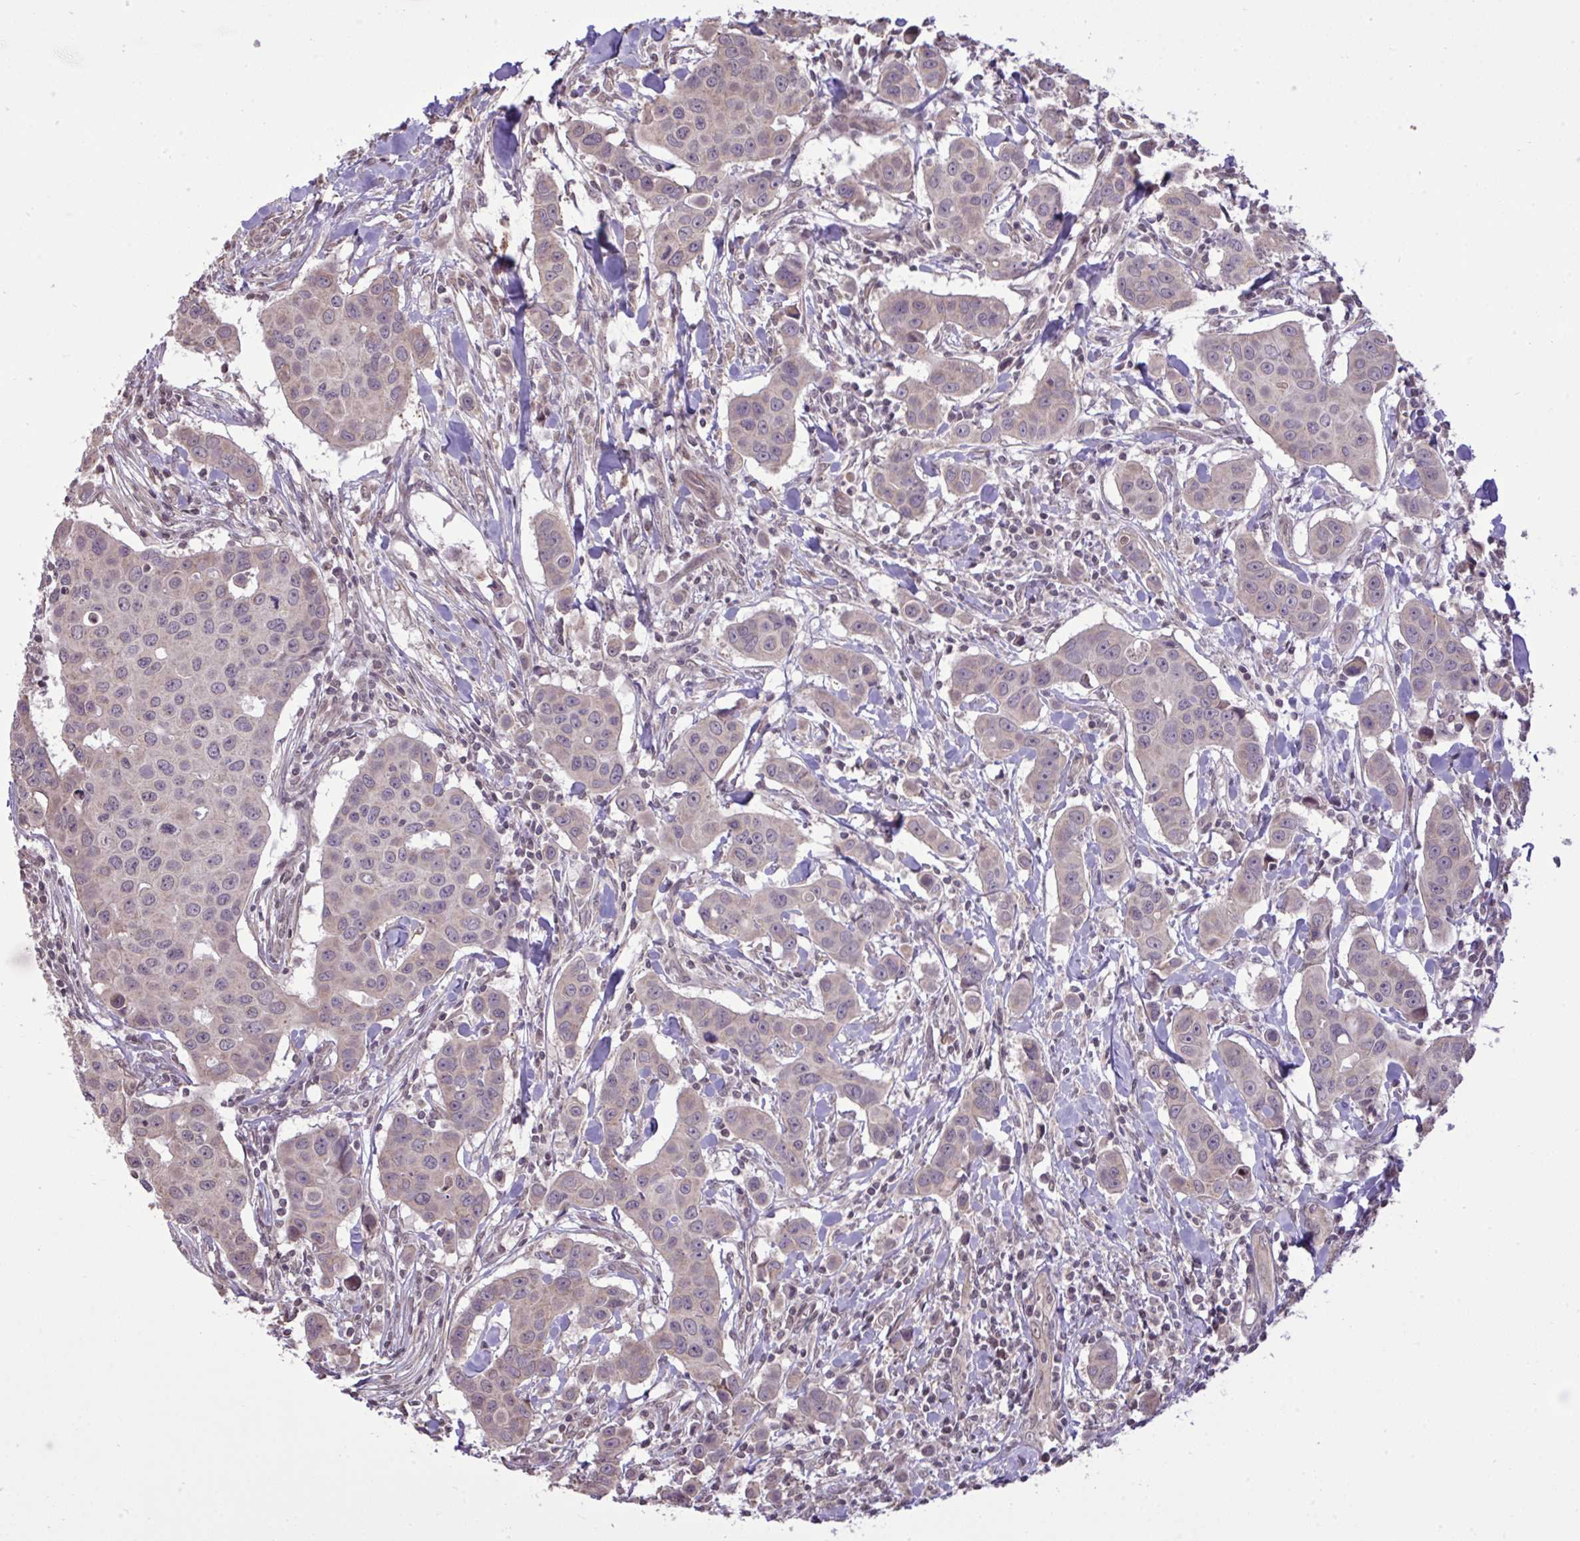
{"staining": {"intensity": "weak", "quantity": "<25%", "location": "cytoplasmic/membranous"}, "tissue": "breast cancer", "cell_type": "Tumor cells", "image_type": "cancer", "snomed": [{"axis": "morphology", "description": "Duct carcinoma"}, {"axis": "topography", "description": "Breast"}], "caption": "An immunohistochemistry micrograph of breast infiltrating ductal carcinoma is shown. There is no staining in tumor cells of breast infiltrating ductal carcinoma. (DAB immunohistochemistry (IHC) with hematoxylin counter stain).", "gene": "CYP20A1", "patient": {"sex": "female", "age": 24}}